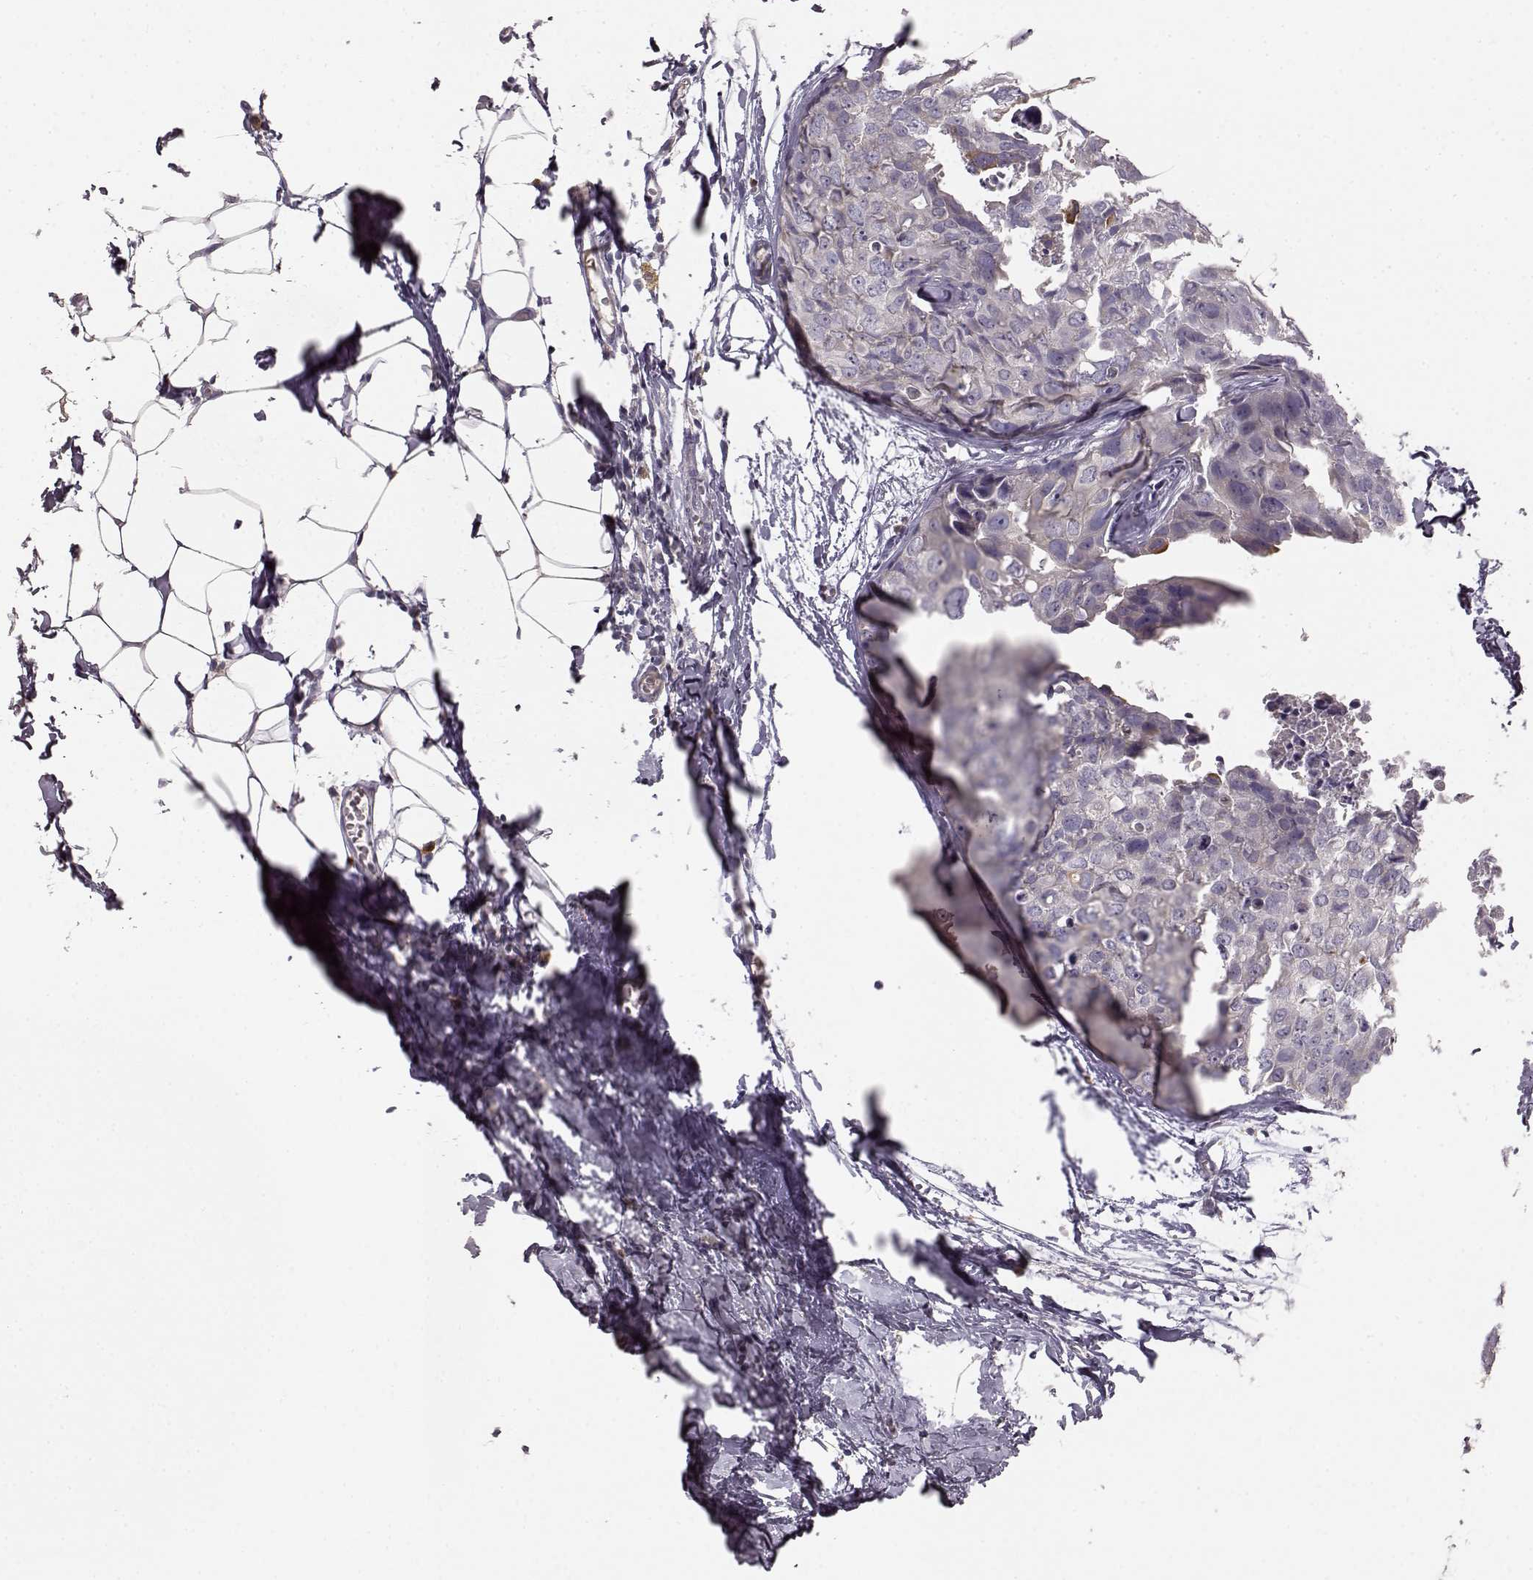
{"staining": {"intensity": "negative", "quantity": "none", "location": "none"}, "tissue": "breast cancer", "cell_type": "Tumor cells", "image_type": "cancer", "snomed": [{"axis": "morphology", "description": "Duct carcinoma"}, {"axis": "topography", "description": "Breast"}], "caption": "Human breast cancer (infiltrating ductal carcinoma) stained for a protein using immunohistochemistry (IHC) demonstrates no expression in tumor cells.", "gene": "GHR", "patient": {"sex": "female", "age": 38}}